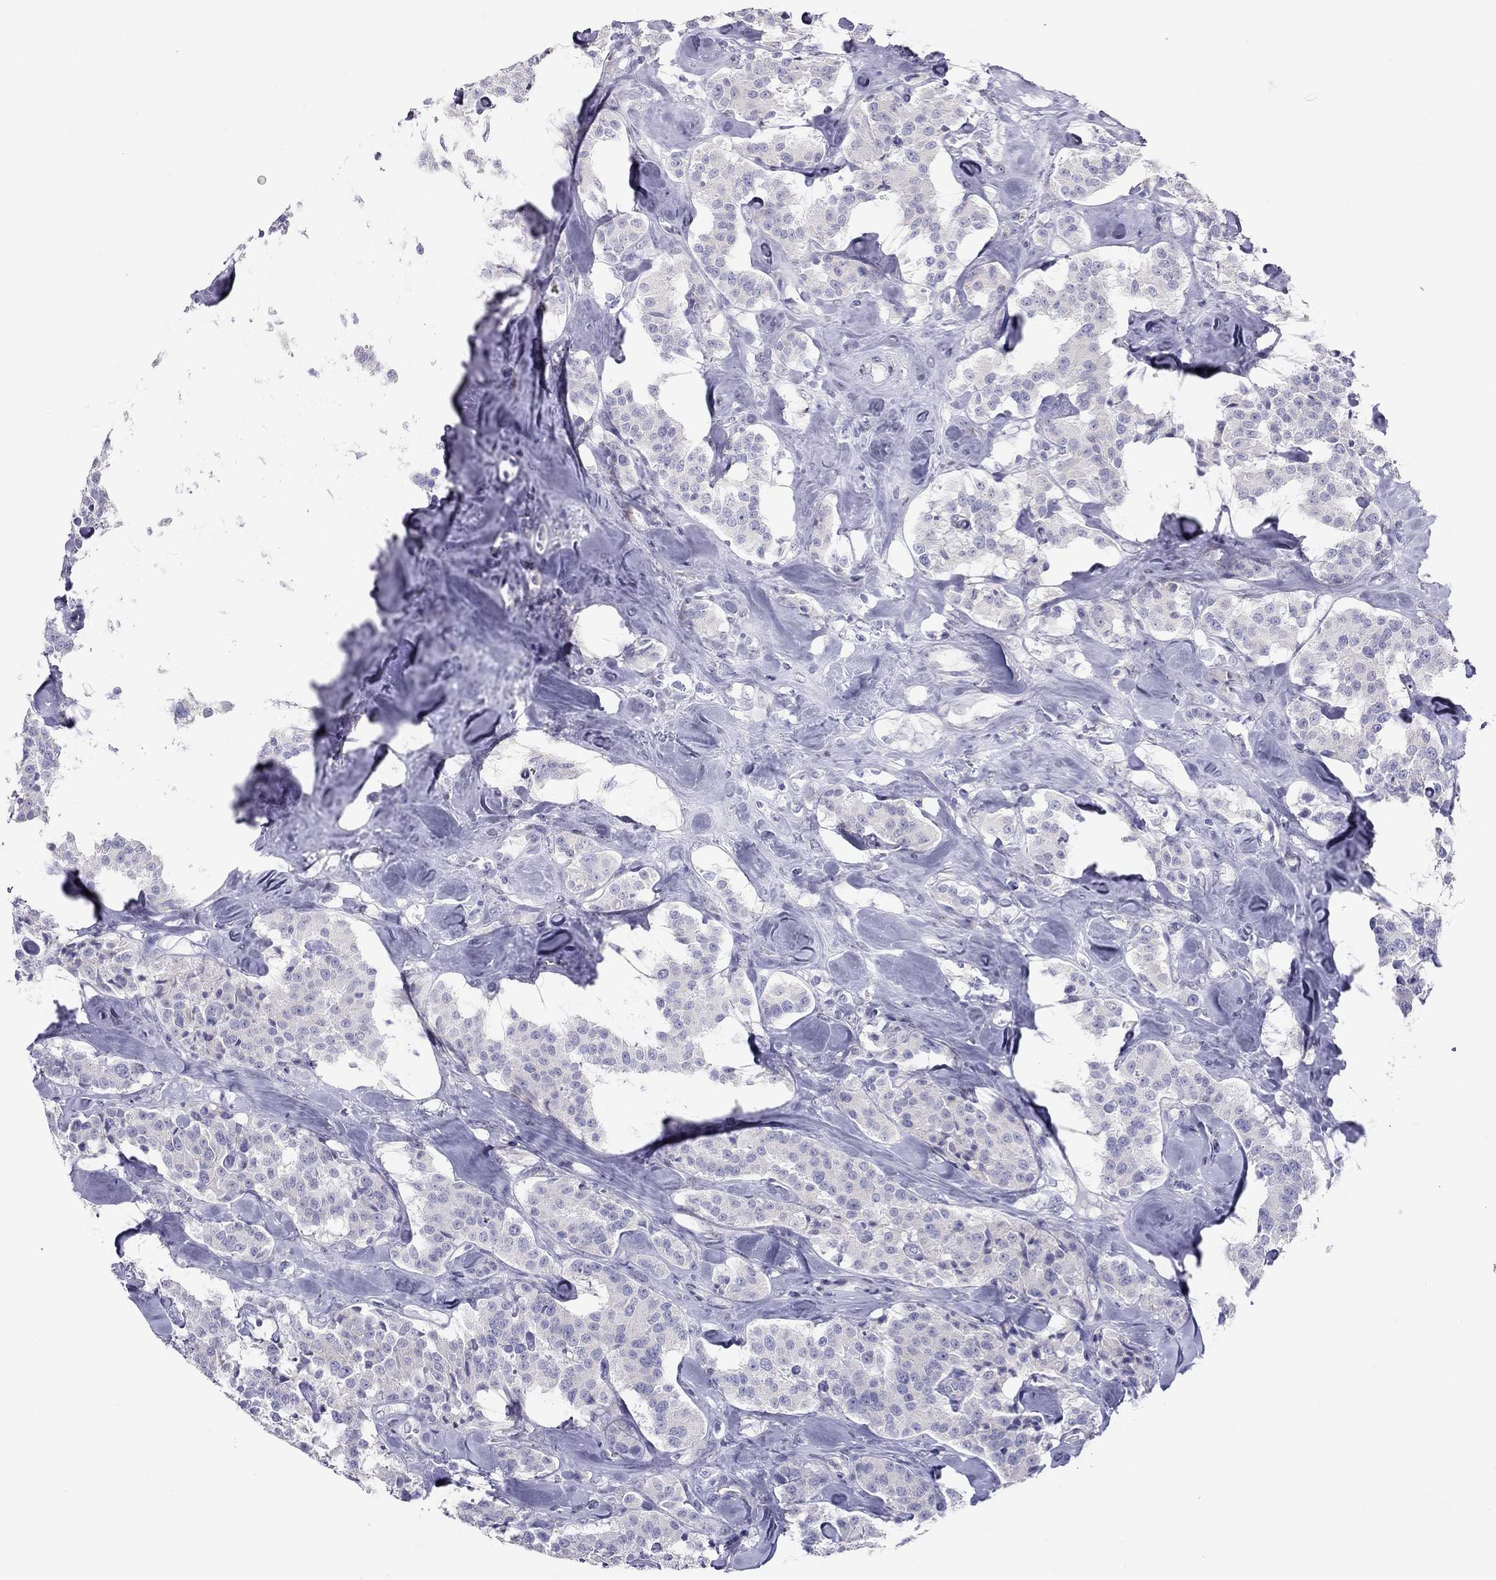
{"staining": {"intensity": "negative", "quantity": "none", "location": "none"}, "tissue": "carcinoid", "cell_type": "Tumor cells", "image_type": "cancer", "snomed": [{"axis": "morphology", "description": "Carcinoid, malignant, NOS"}, {"axis": "topography", "description": "Pancreas"}], "caption": "This is an immunohistochemistry (IHC) photomicrograph of human carcinoid. There is no staining in tumor cells.", "gene": "KCNV2", "patient": {"sex": "male", "age": 41}}